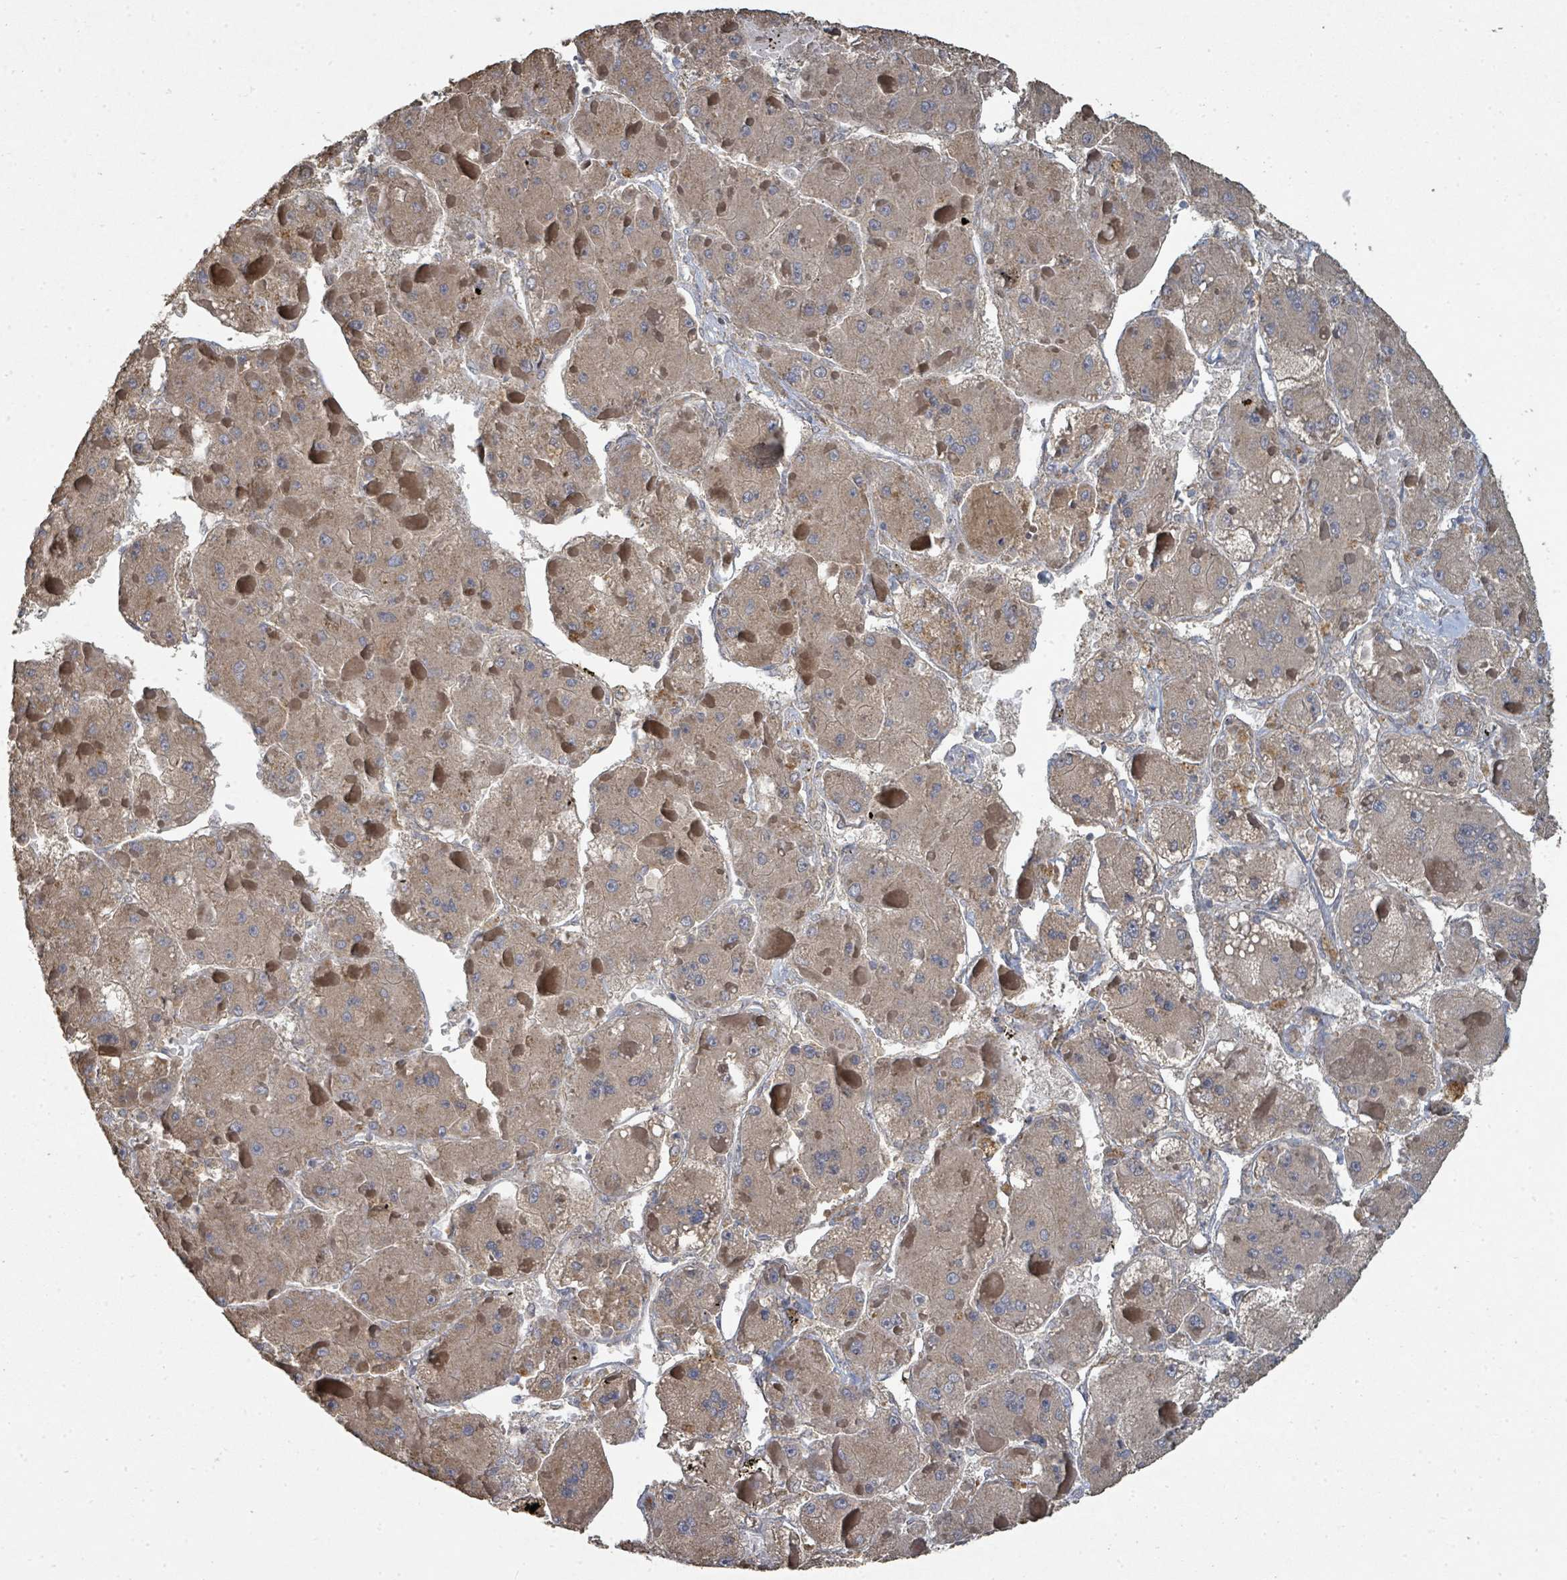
{"staining": {"intensity": "weak", "quantity": ">75%", "location": "cytoplasmic/membranous"}, "tissue": "liver cancer", "cell_type": "Tumor cells", "image_type": "cancer", "snomed": [{"axis": "morphology", "description": "Carcinoma, Hepatocellular, NOS"}, {"axis": "topography", "description": "Liver"}], "caption": "A micrograph showing weak cytoplasmic/membranous expression in about >75% of tumor cells in liver cancer, as visualized by brown immunohistochemical staining.", "gene": "WDFY1", "patient": {"sex": "female", "age": 73}}